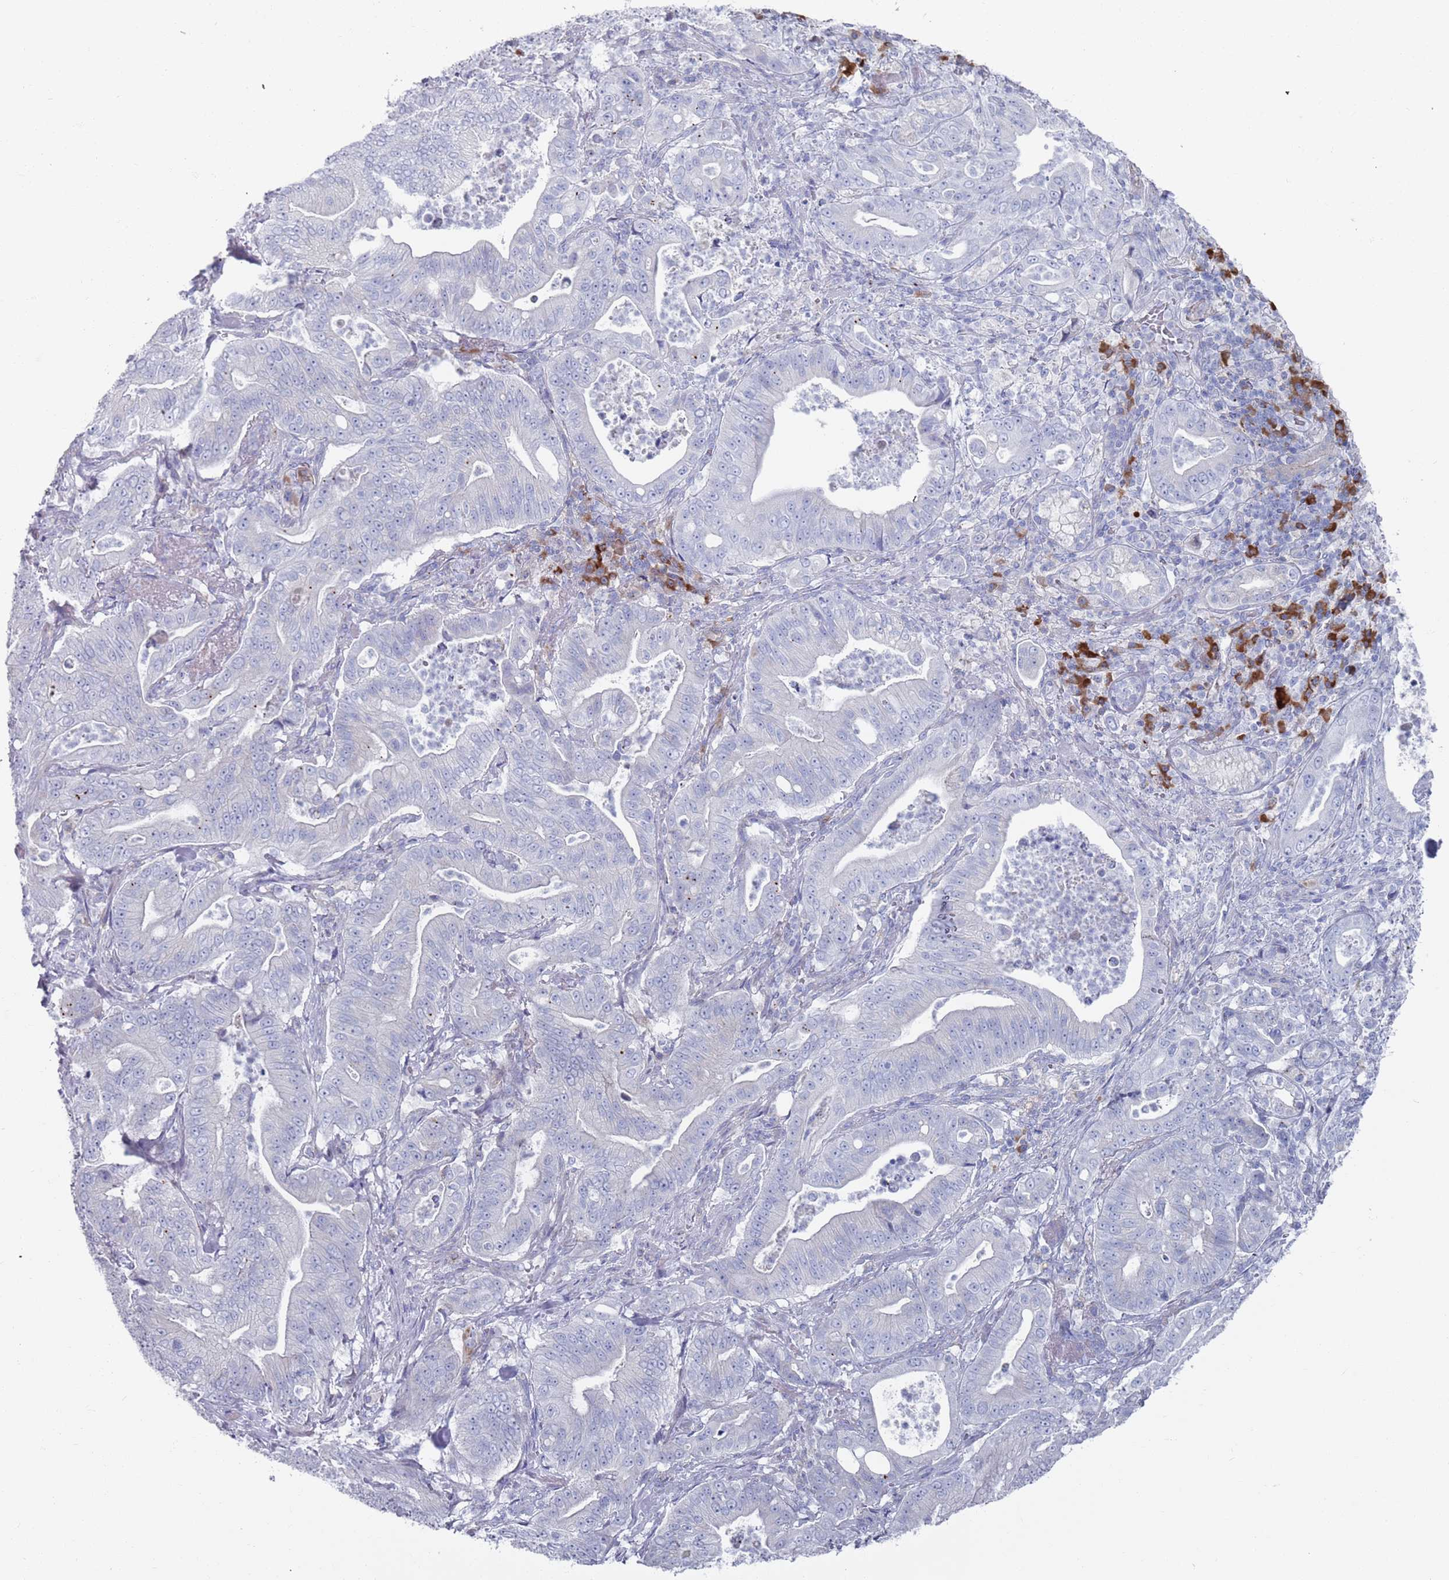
{"staining": {"intensity": "moderate", "quantity": "<25%", "location": "cytoplasmic/membranous"}, "tissue": "pancreatic cancer", "cell_type": "Tumor cells", "image_type": "cancer", "snomed": [{"axis": "morphology", "description": "Adenocarcinoma, NOS"}, {"axis": "topography", "description": "Pancreas"}], "caption": "Pancreatic adenocarcinoma stained with DAB (3,3'-diaminobenzidine) immunohistochemistry (IHC) exhibits low levels of moderate cytoplasmic/membranous staining in approximately <25% of tumor cells.", "gene": "MAT1A", "patient": {"sex": "male", "age": 71}}